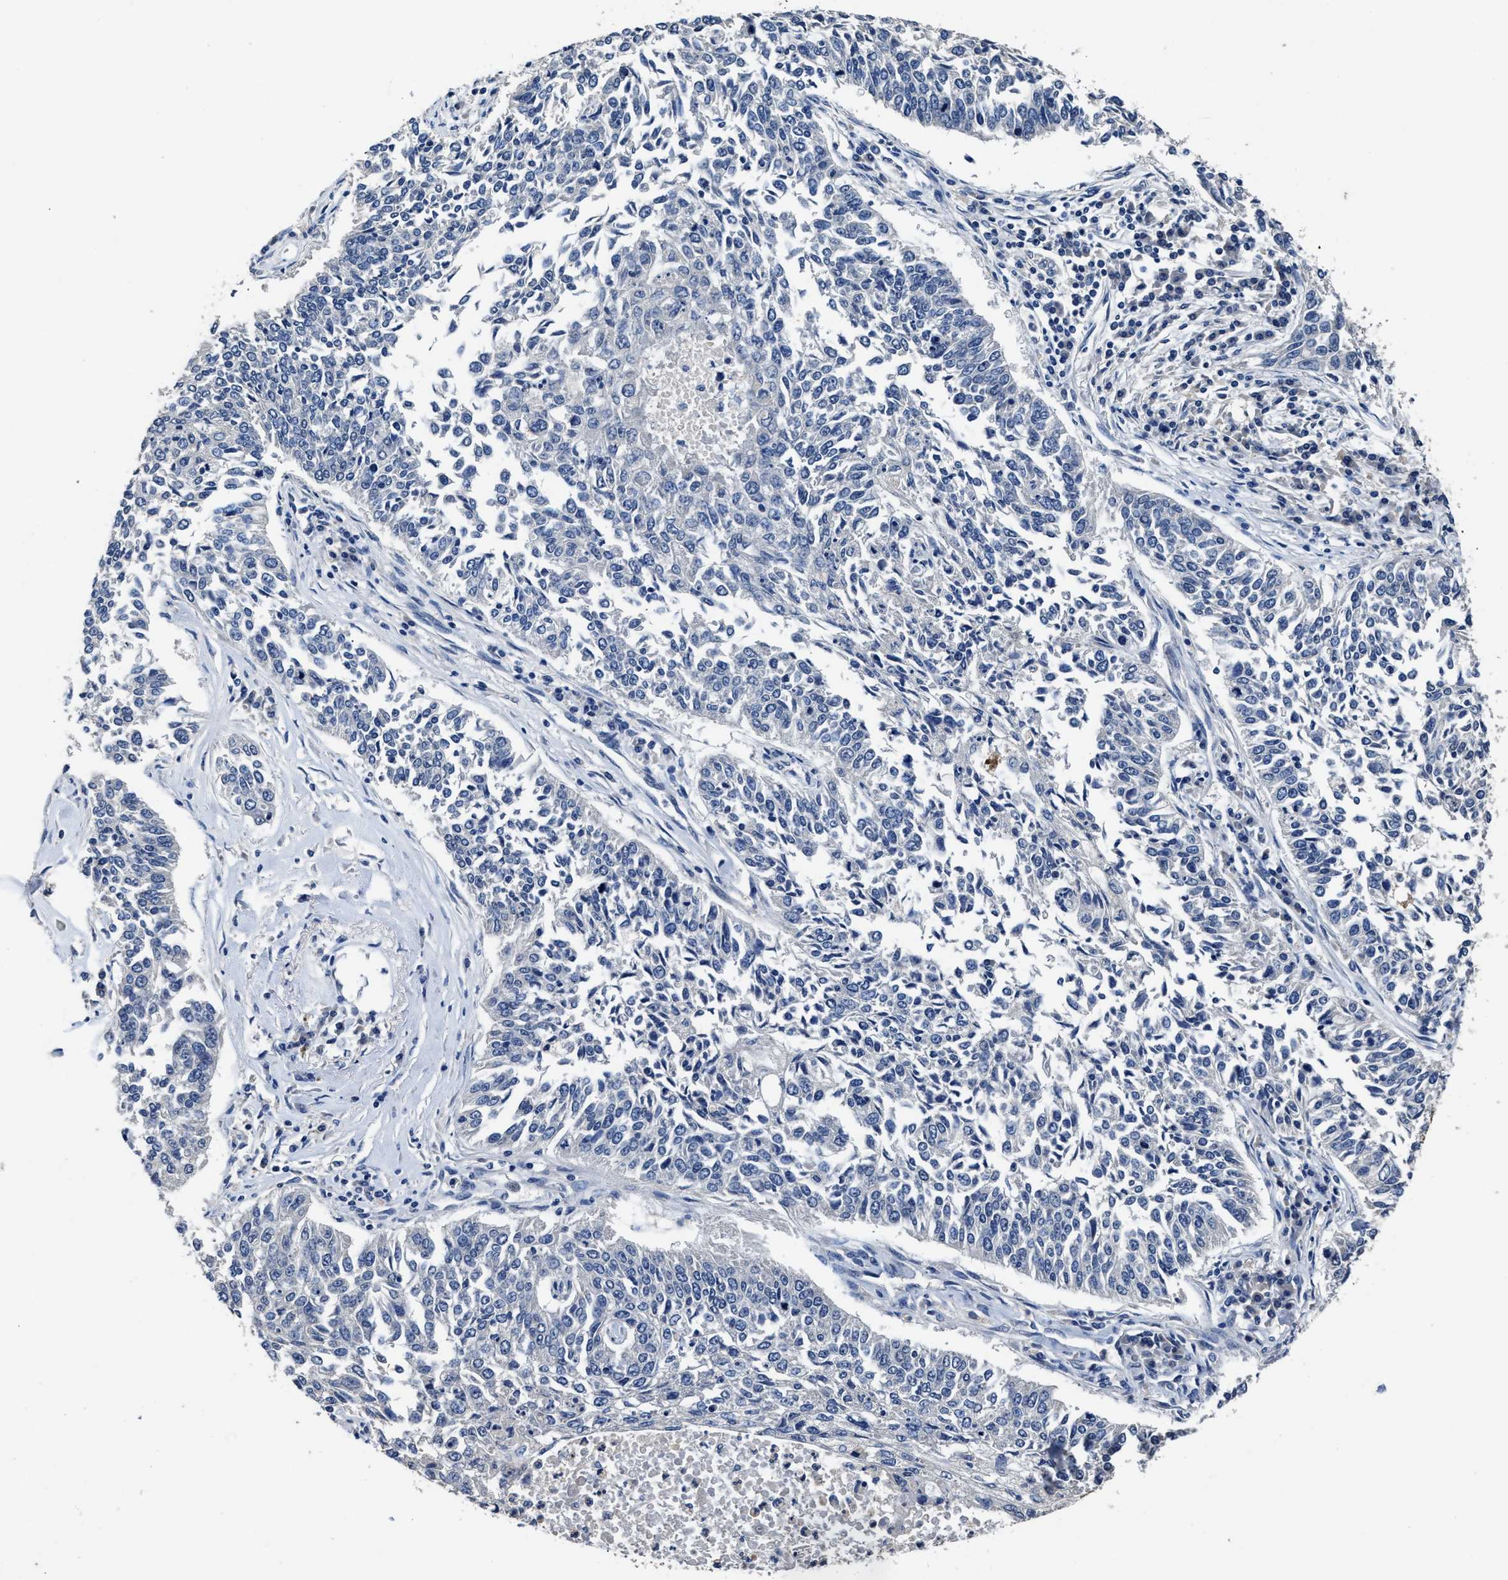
{"staining": {"intensity": "negative", "quantity": "none", "location": "none"}, "tissue": "lung cancer", "cell_type": "Tumor cells", "image_type": "cancer", "snomed": [{"axis": "morphology", "description": "Normal tissue, NOS"}, {"axis": "morphology", "description": "Squamous cell carcinoma, NOS"}, {"axis": "topography", "description": "Cartilage tissue"}, {"axis": "topography", "description": "Bronchus"}, {"axis": "topography", "description": "Lung"}], "caption": "Lung cancer (squamous cell carcinoma) was stained to show a protein in brown. There is no significant staining in tumor cells.", "gene": "UBR4", "patient": {"sex": "female", "age": 49}}